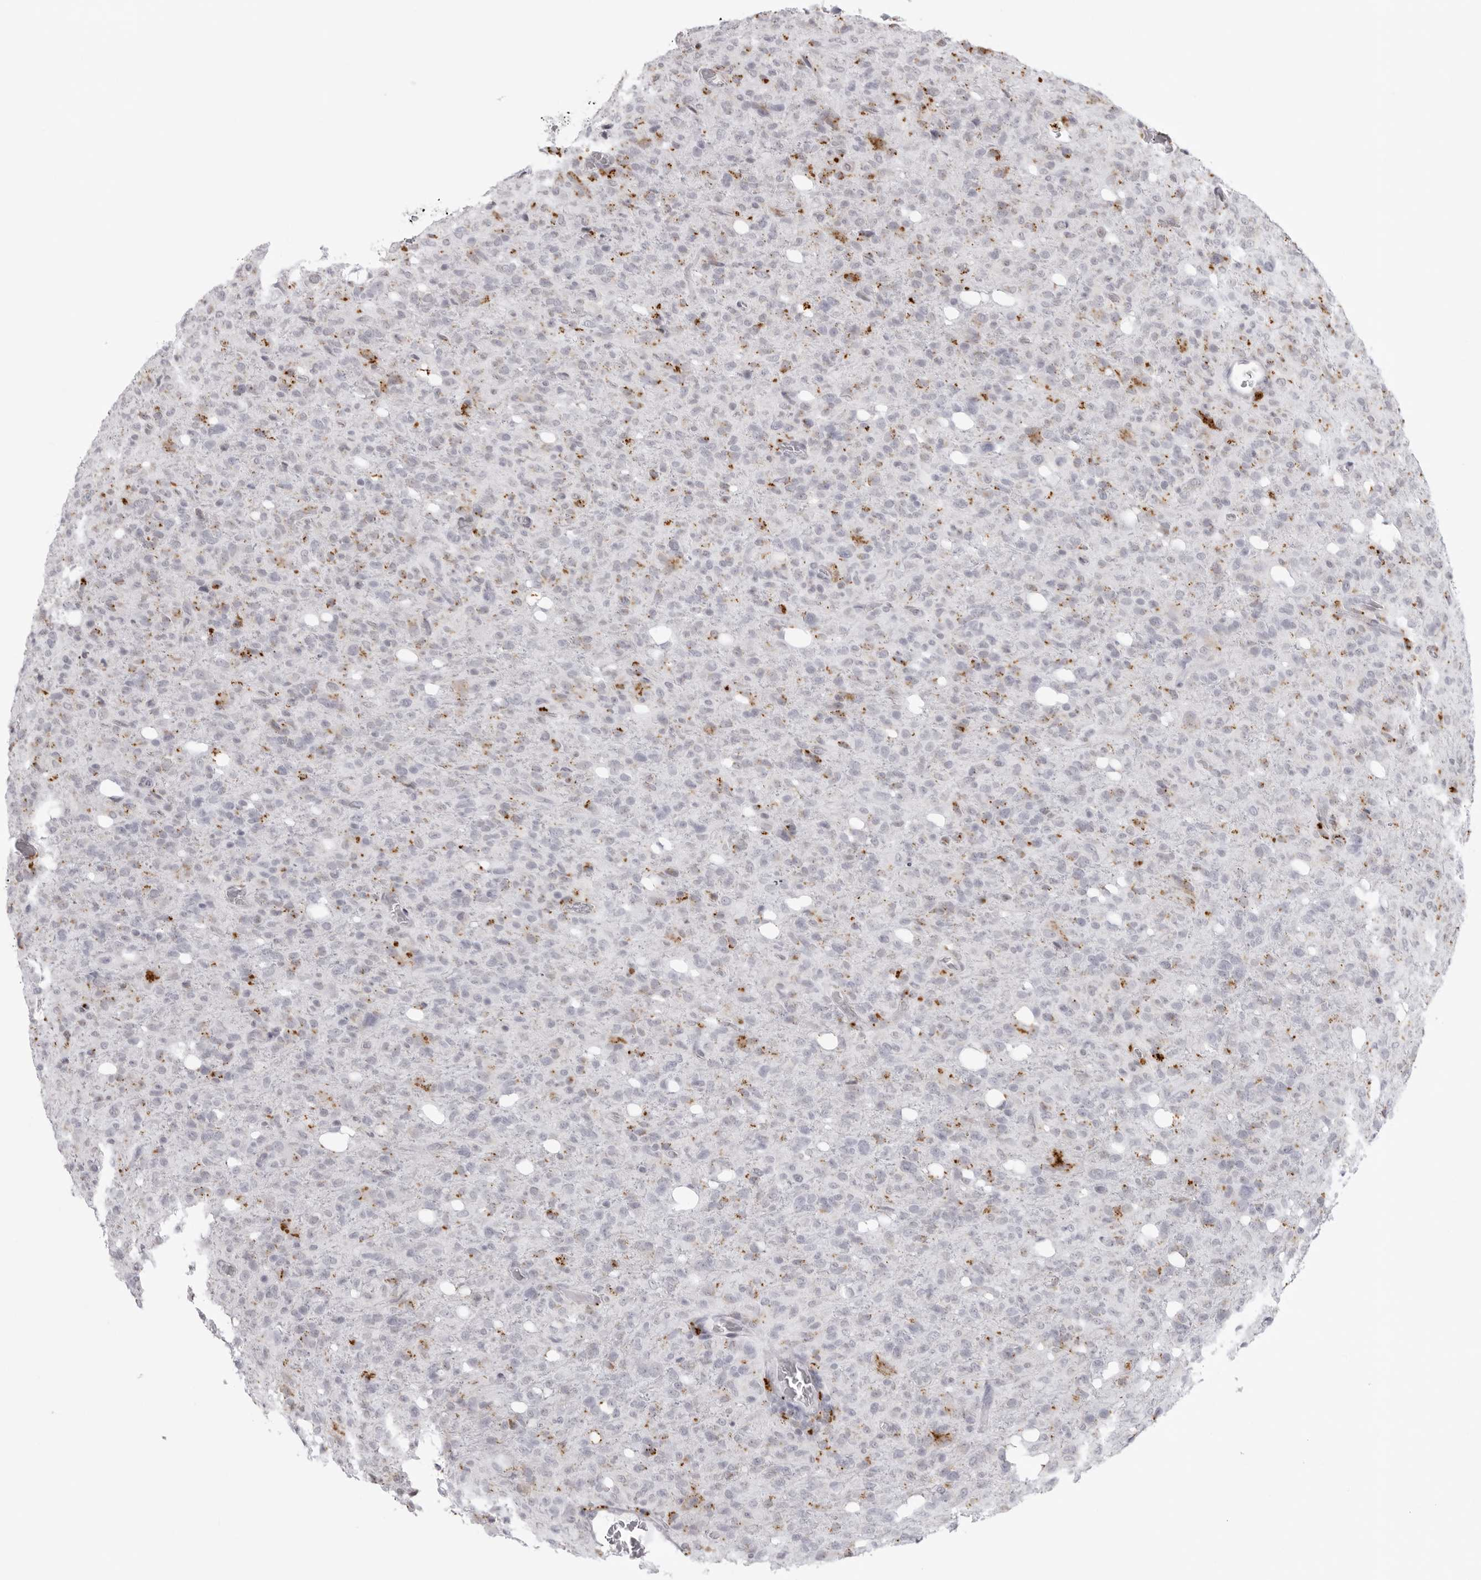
{"staining": {"intensity": "negative", "quantity": "none", "location": "none"}, "tissue": "glioma", "cell_type": "Tumor cells", "image_type": "cancer", "snomed": [{"axis": "morphology", "description": "Glioma, malignant, High grade"}, {"axis": "topography", "description": "Brain"}], "caption": "The immunohistochemistry image has no significant positivity in tumor cells of malignant glioma (high-grade) tissue.", "gene": "IL25", "patient": {"sex": "female", "age": 57}}